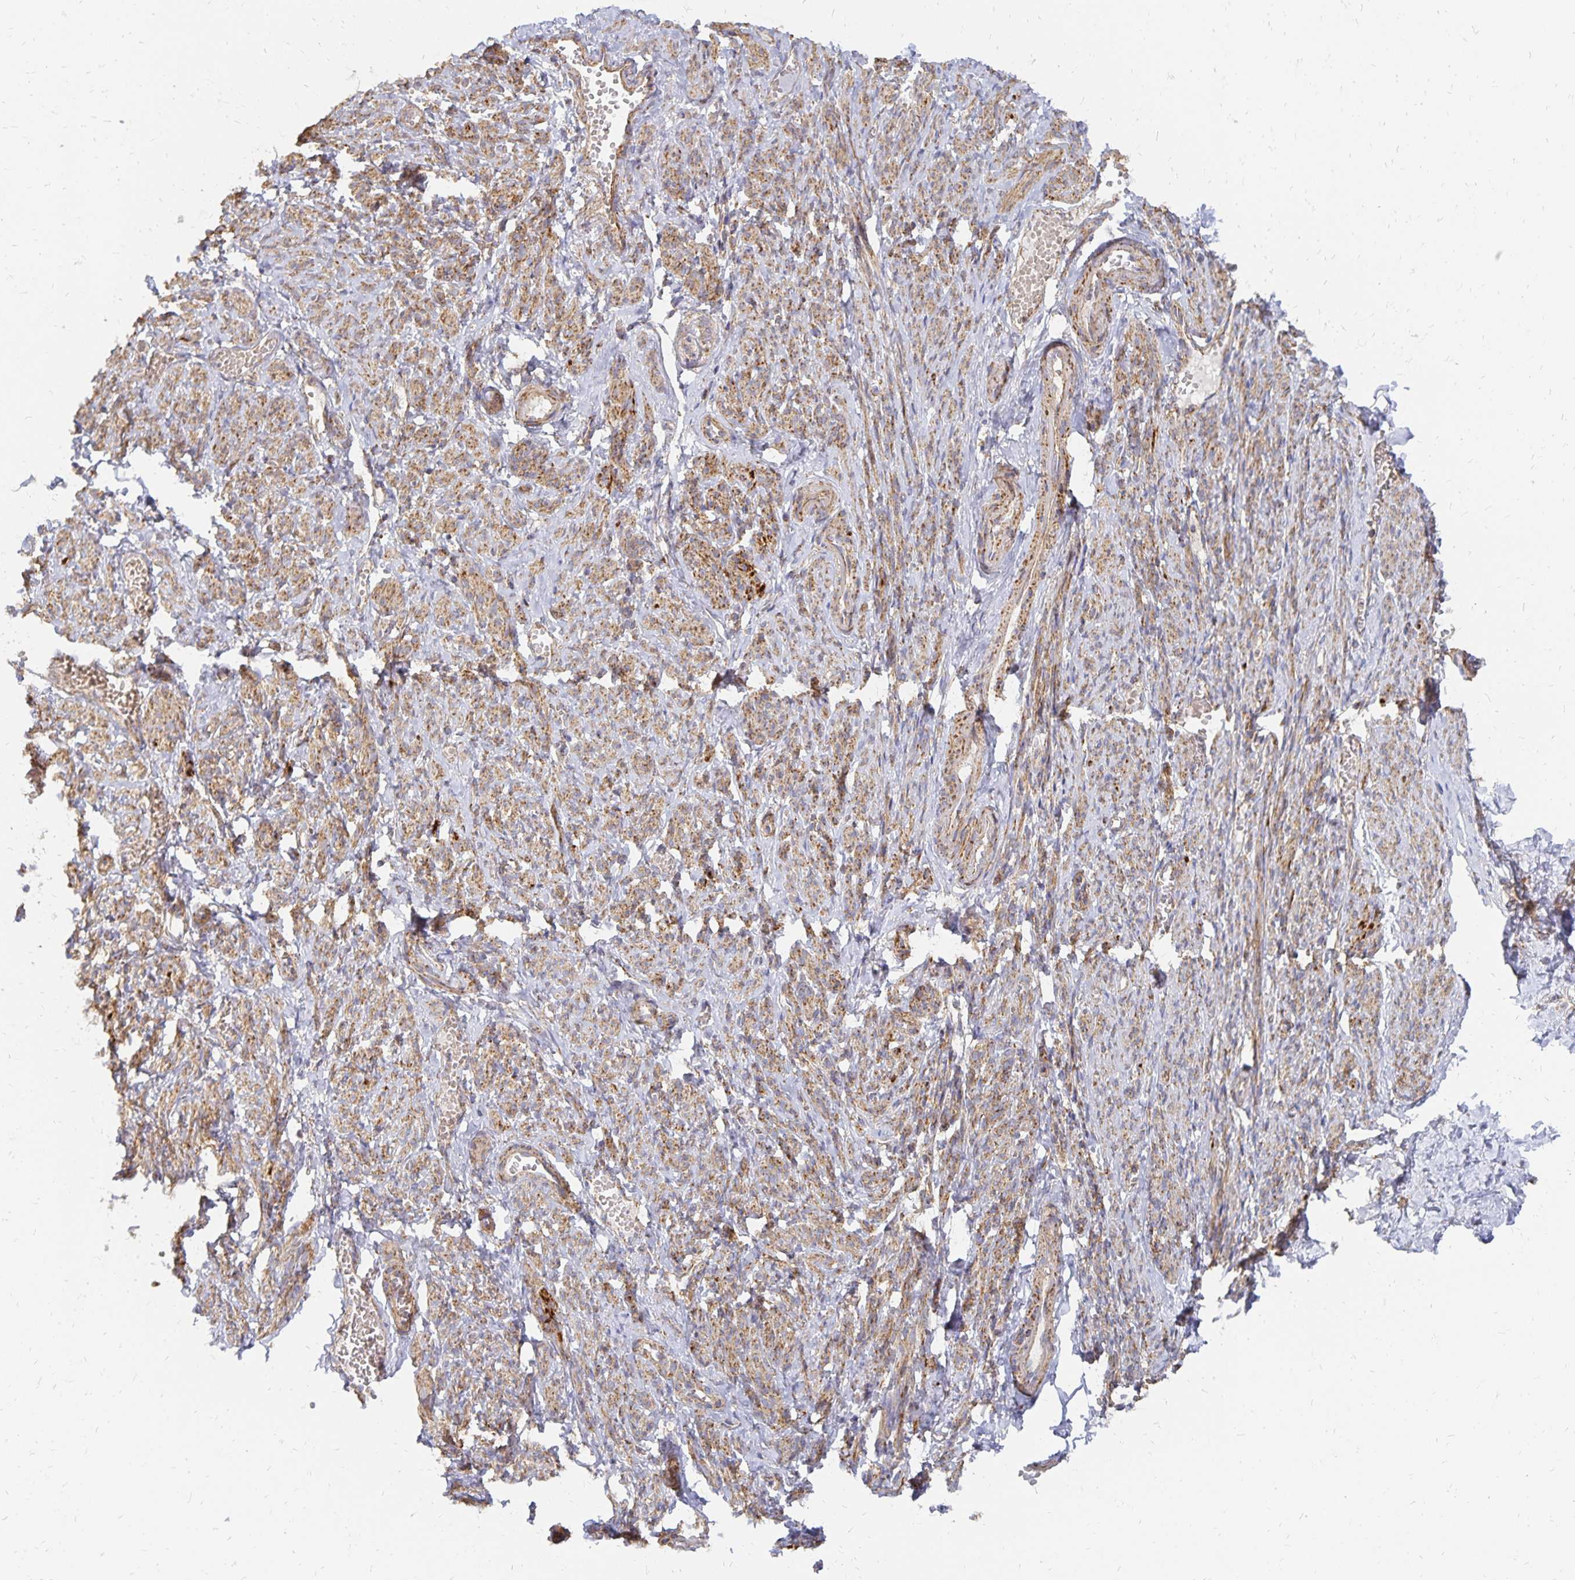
{"staining": {"intensity": "moderate", "quantity": ">75%", "location": "cytoplasmic/membranous"}, "tissue": "smooth muscle", "cell_type": "Smooth muscle cells", "image_type": "normal", "snomed": [{"axis": "morphology", "description": "Normal tissue, NOS"}, {"axis": "topography", "description": "Smooth muscle"}], "caption": "Immunohistochemistry (IHC) staining of normal smooth muscle, which shows medium levels of moderate cytoplasmic/membranous staining in about >75% of smooth muscle cells indicating moderate cytoplasmic/membranous protein staining. The staining was performed using DAB (brown) for protein detection and nuclei were counterstained in hematoxylin (blue).", "gene": "STOML2", "patient": {"sex": "female", "age": 65}}